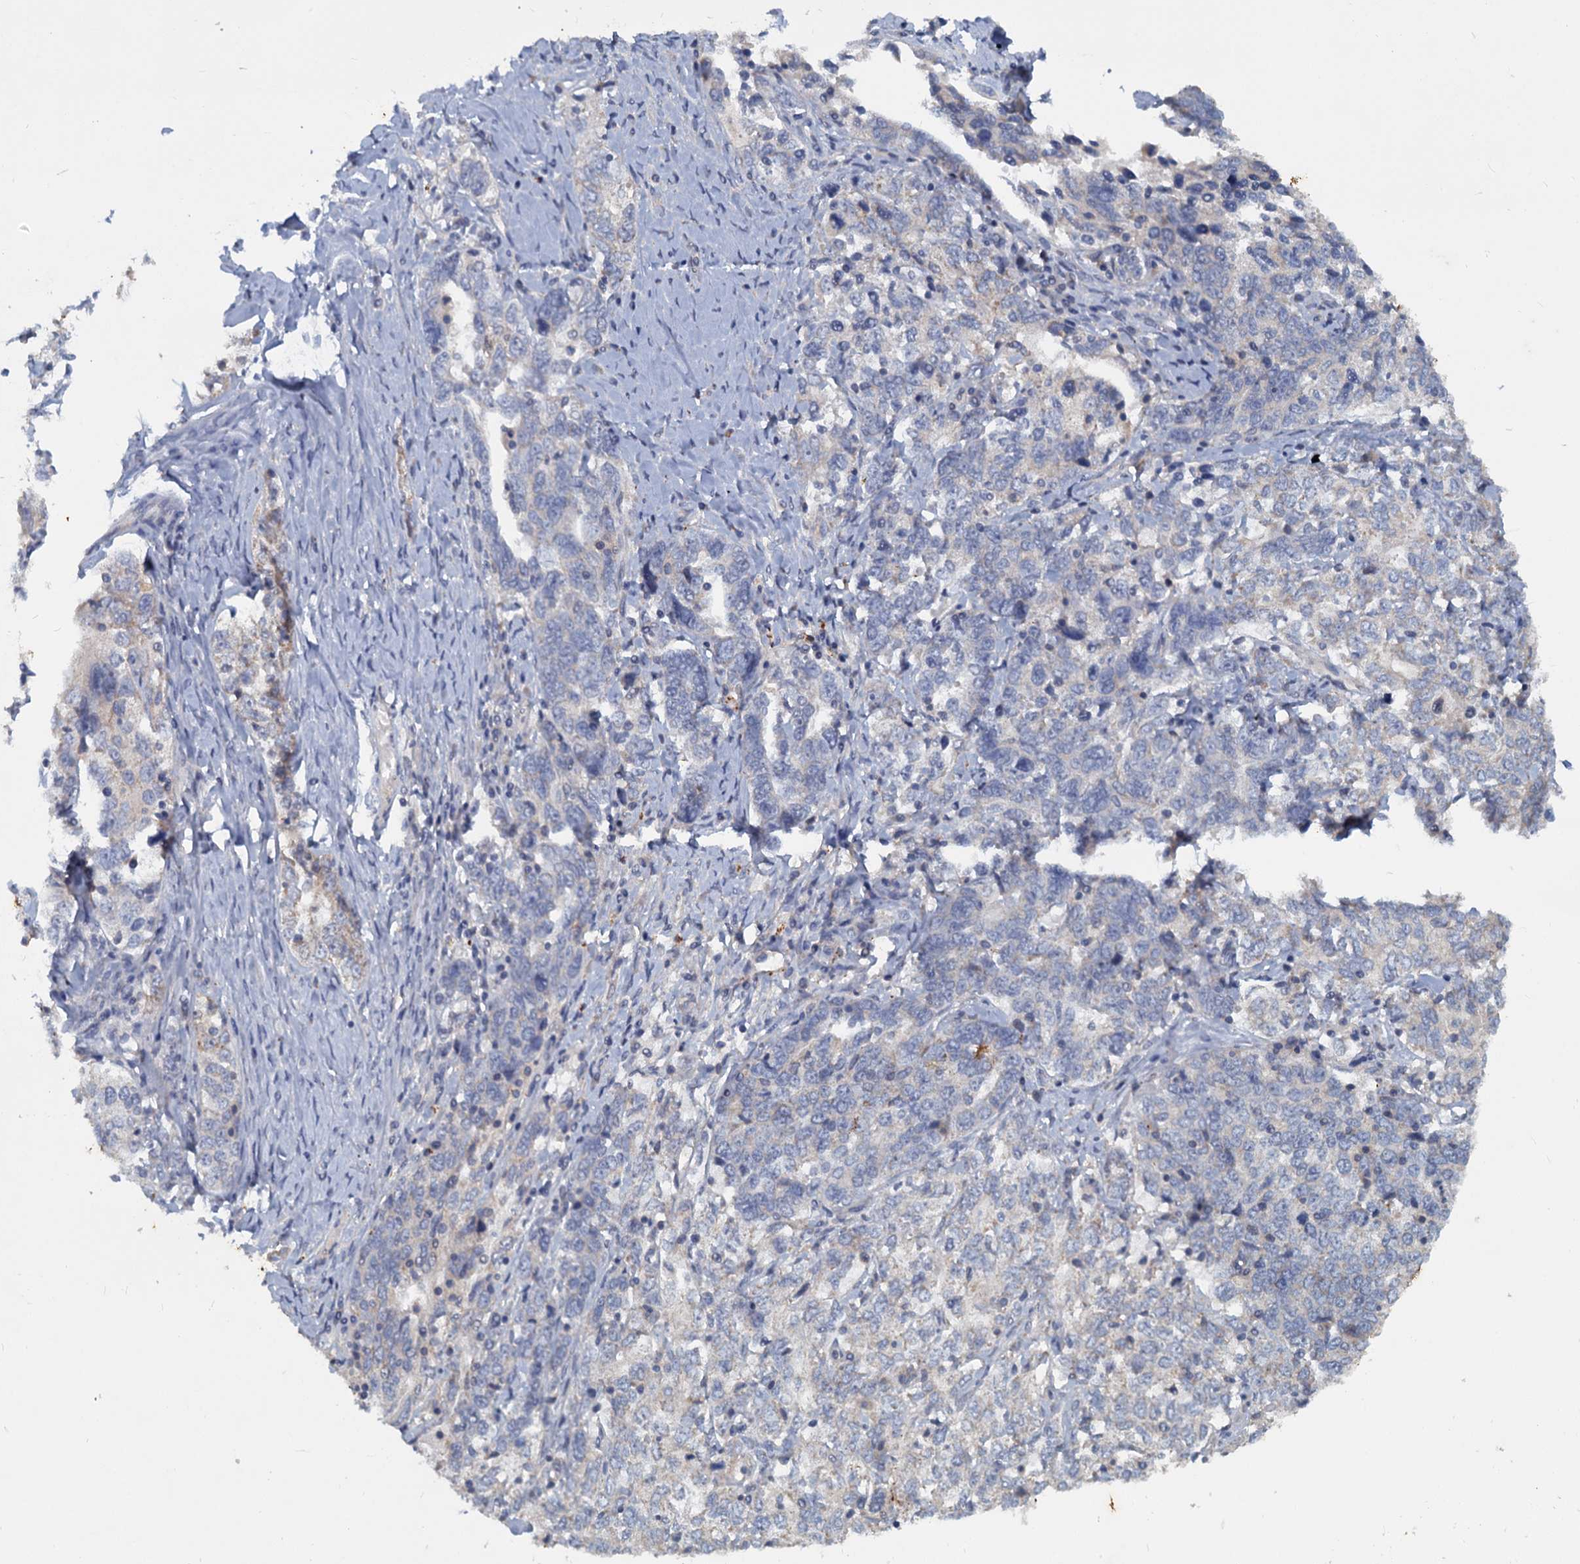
{"staining": {"intensity": "negative", "quantity": "none", "location": "none"}, "tissue": "ovarian cancer", "cell_type": "Tumor cells", "image_type": "cancer", "snomed": [{"axis": "morphology", "description": "Carcinoma, endometroid"}, {"axis": "topography", "description": "Ovary"}], "caption": "Histopathology image shows no significant protein expression in tumor cells of endometroid carcinoma (ovarian).", "gene": "SLC2A7", "patient": {"sex": "female", "age": 62}}